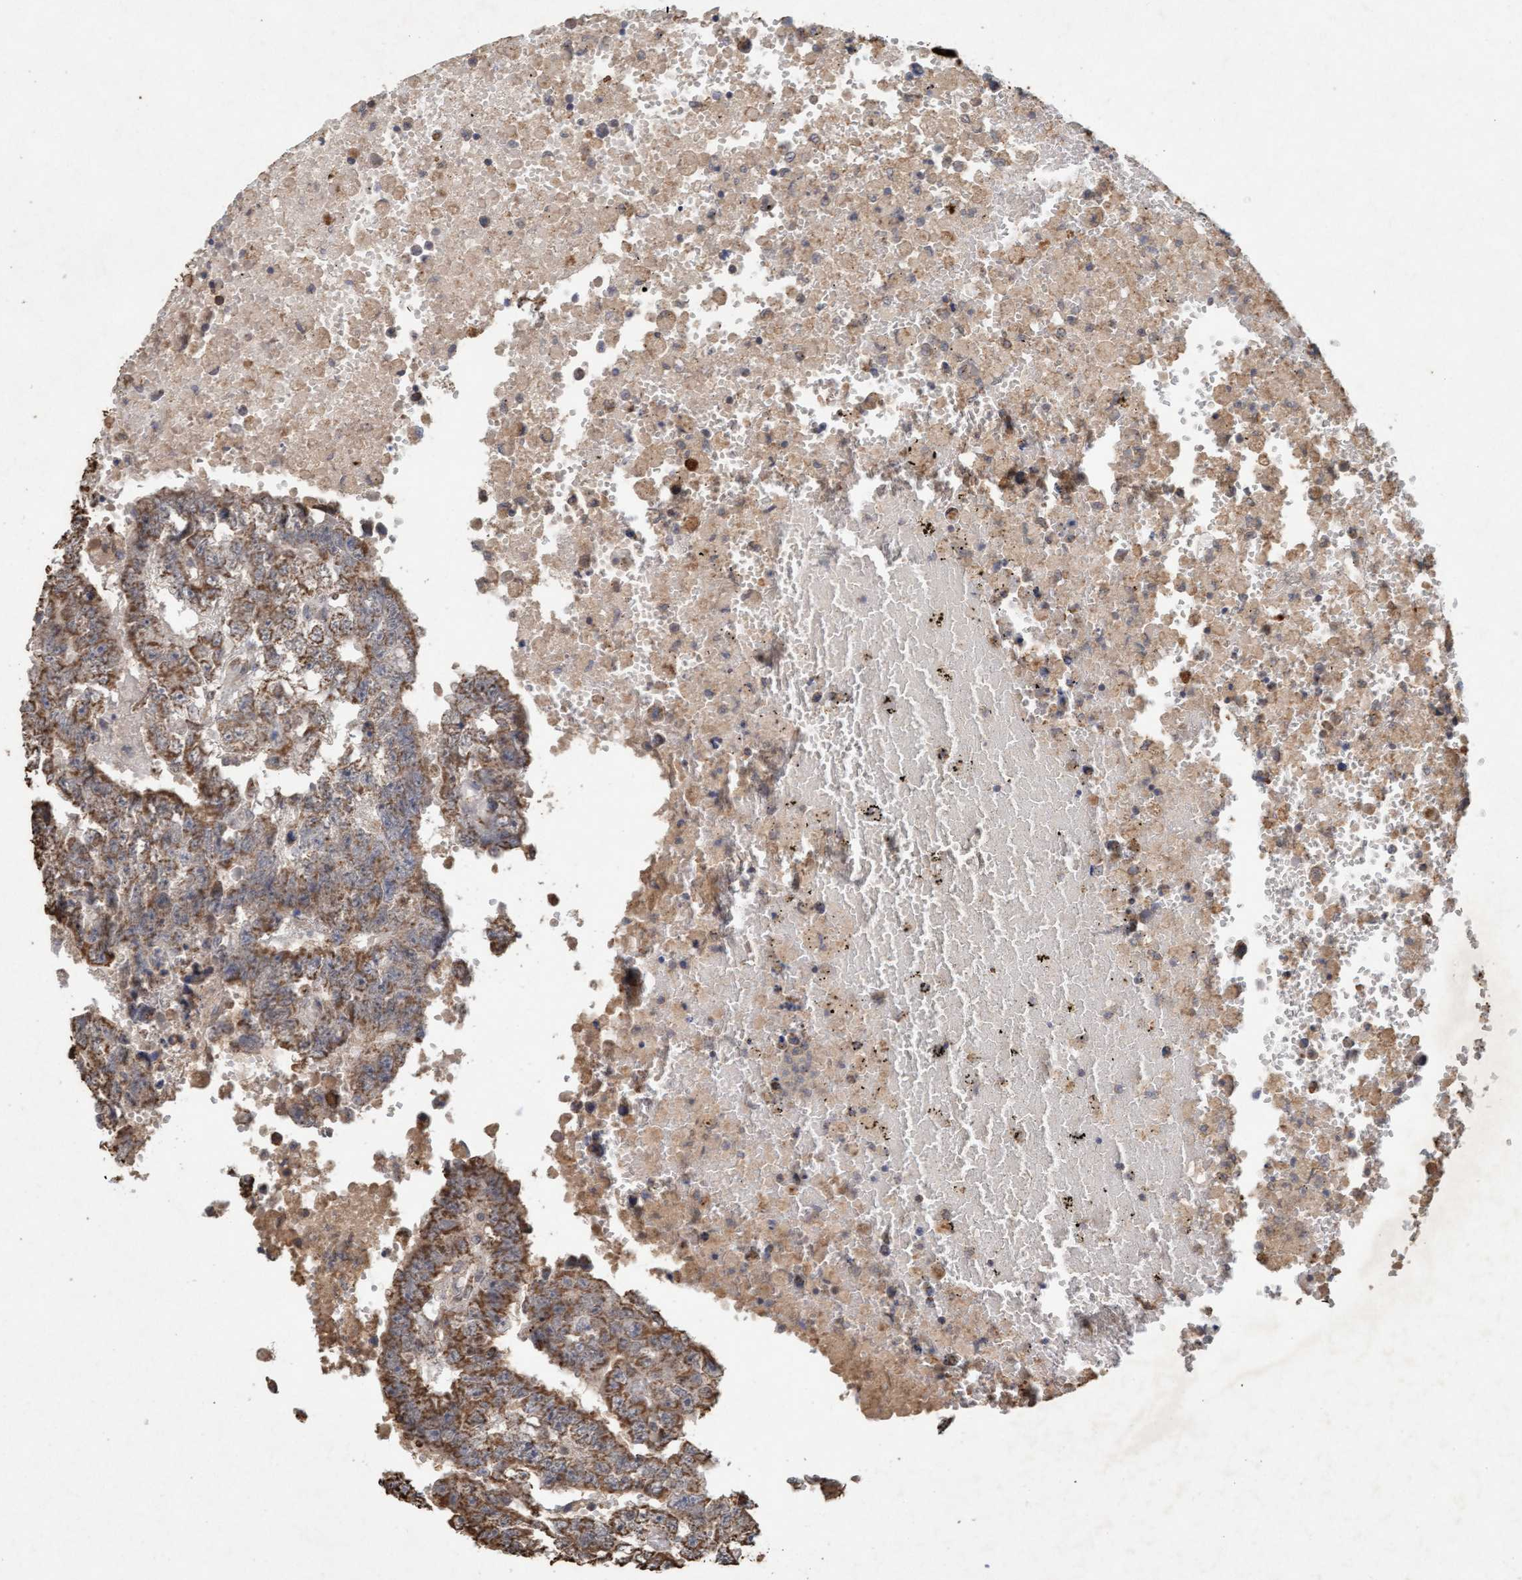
{"staining": {"intensity": "moderate", "quantity": ">75%", "location": "cytoplasmic/membranous"}, "tissue": "testis cancer", "cell_type": "Tumor cells", "image_type": "cancer", "snomed": [{"axis": "morphology", "description": "Carcinoma, Embryonal, NOS"}, {"axis": "topography", "description": "Testis"}], "caption": "Testis cancer stained with a brown dye reveals moderate cytoplasmic/membranous positive positivity in approximately >75% of tumor cells.", "gene": "VSIG8", "patient": {"sex": "male", "age": 25}}